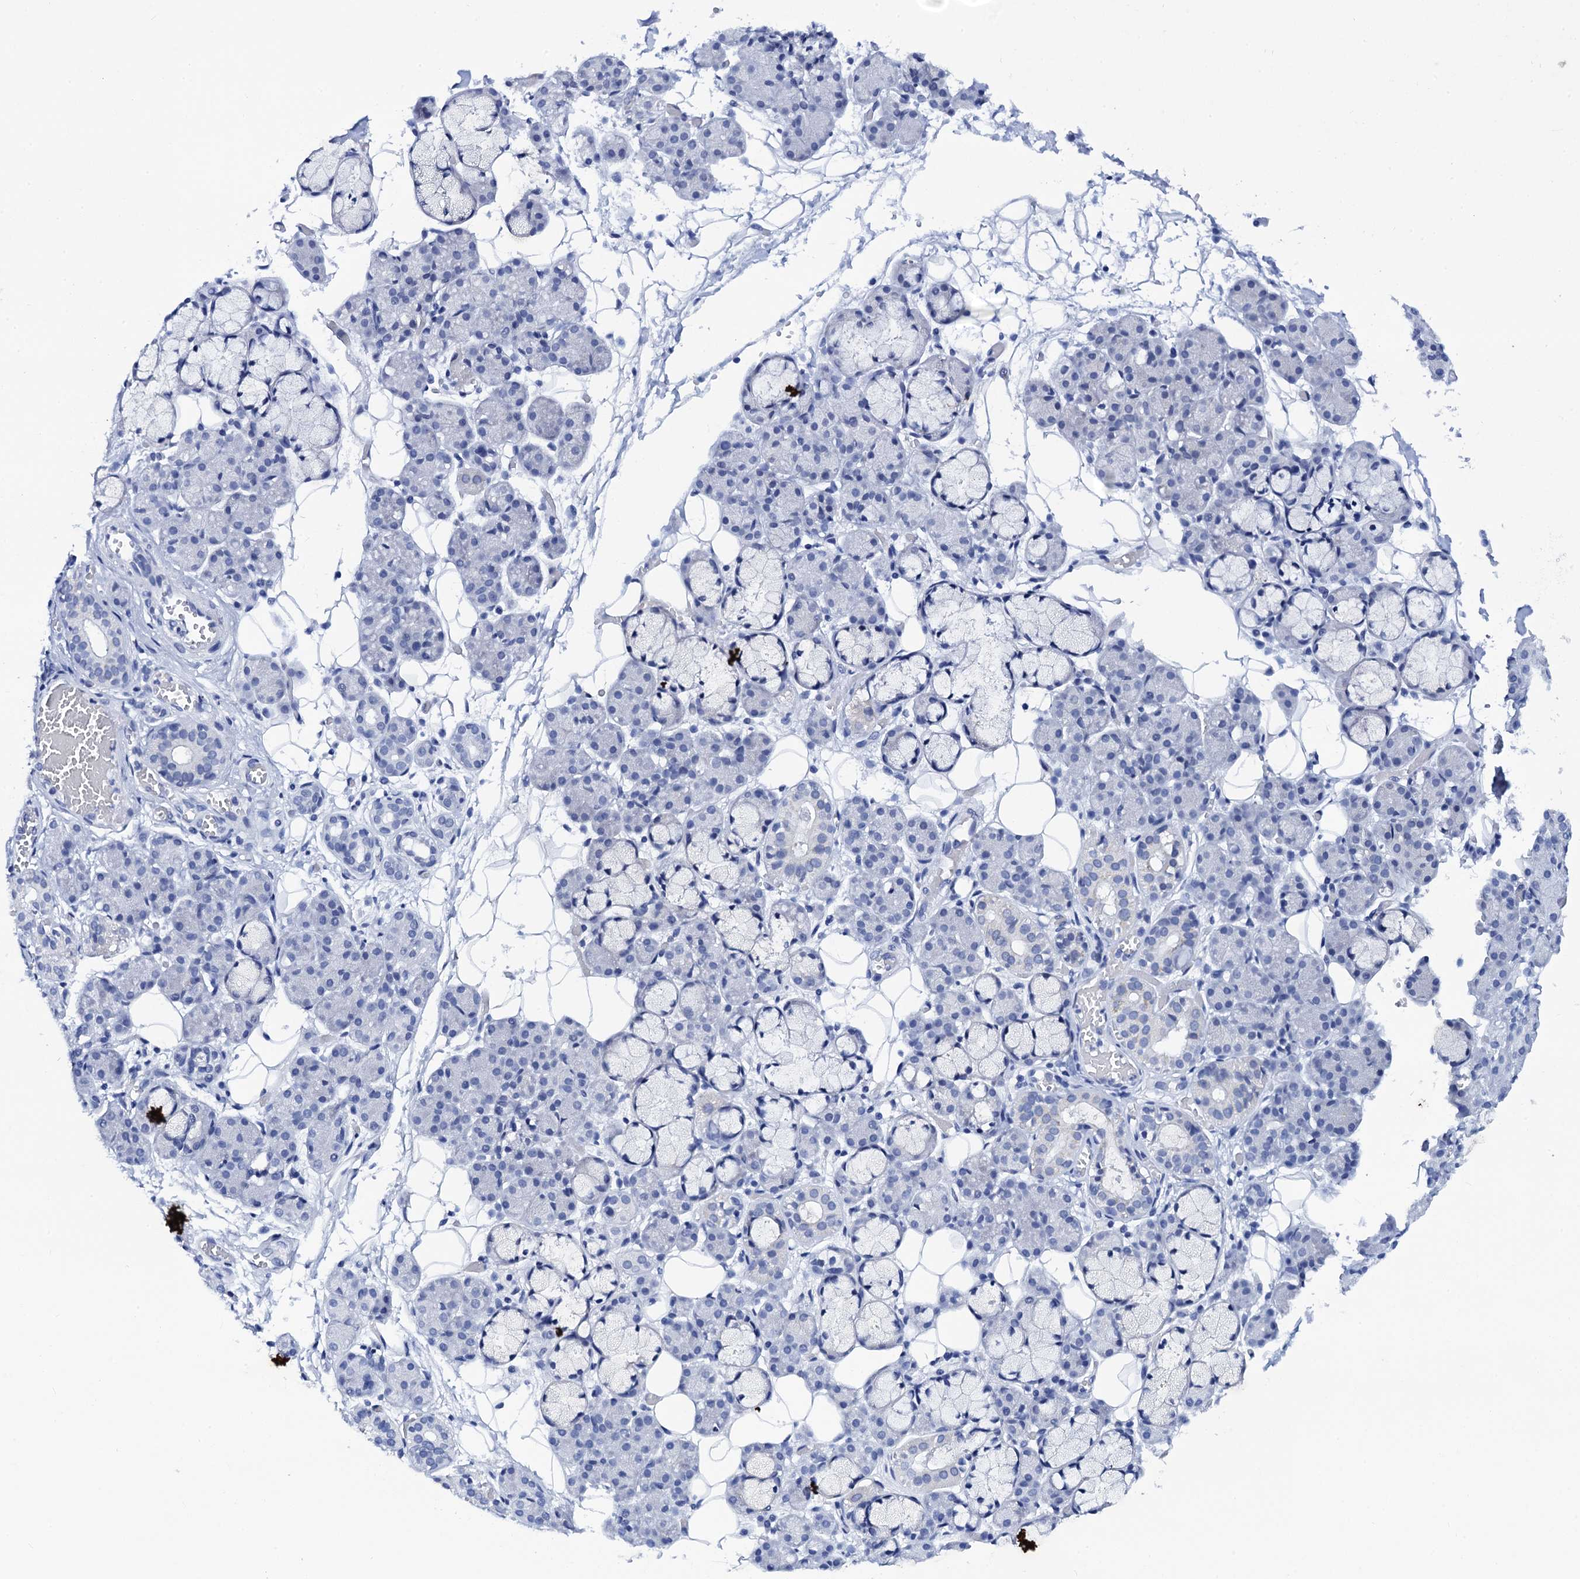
{"staining": {"intensity": "negative", "quantity": "none", "location": "none"}, "tissue": "salivary gland", "cell_type": "Glandular cells", "image_type": "normal", "snomed": [{"axis": "morphology", "description": "Normal tissue, NOS"}, {"axis": "topography", "description": "Salivary gland"}], "caption": "Immunohistochemistry histopathology image of unremarkable salivary gland: salivary gland stained with DAB reveals no significant protein expression in glandular cells. Brightfield microscopy of IHC stained with DAB (brown) and hematoxylin (blue), captured at high magnification.", "gene": "C16orf87", "patient": {"sex": "male", "age": 63}}